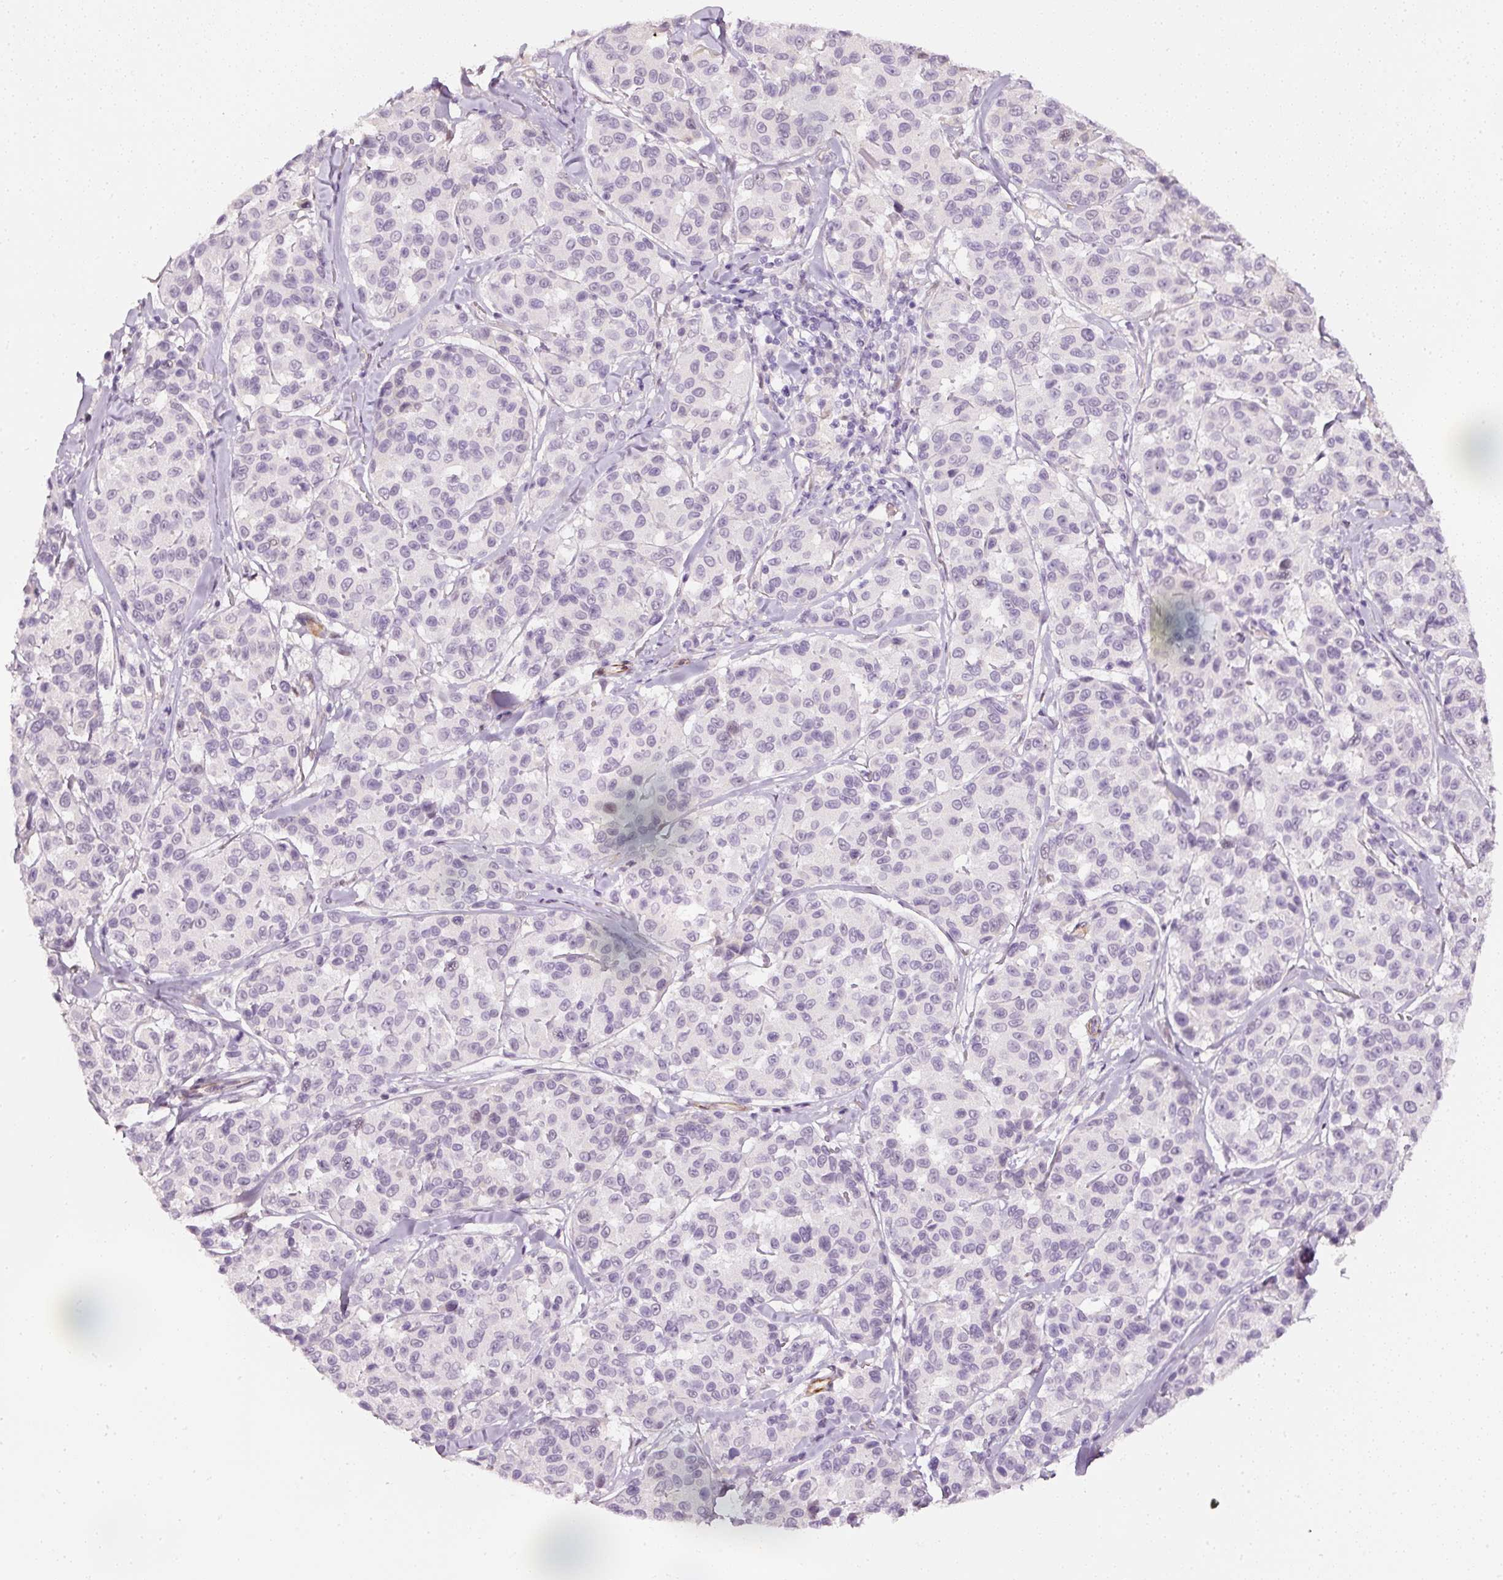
{"staining": {"intensity": "negative", "quantity": "none", "location": "none"}, "tissue": "melanoma", "cell_type": "Tumor cells", "image_type": "cancer", "snomed": [{"axis": "morphology", "description": "Malignant melanoma, NOS"}, {"axis": "topography", "description": "Skin"}], "caption": "This image is of melanoma stained with immunohistochemistry (IHC) to label a protein in brown with the nuclei are counter-stained blue. There is no staining in tumor cells. (Brightfield microscopy of DAB immunohistochemistry at high magnification).", "gene": "TOGARAM1", "patient": {"sex": "female", "age": 66}}